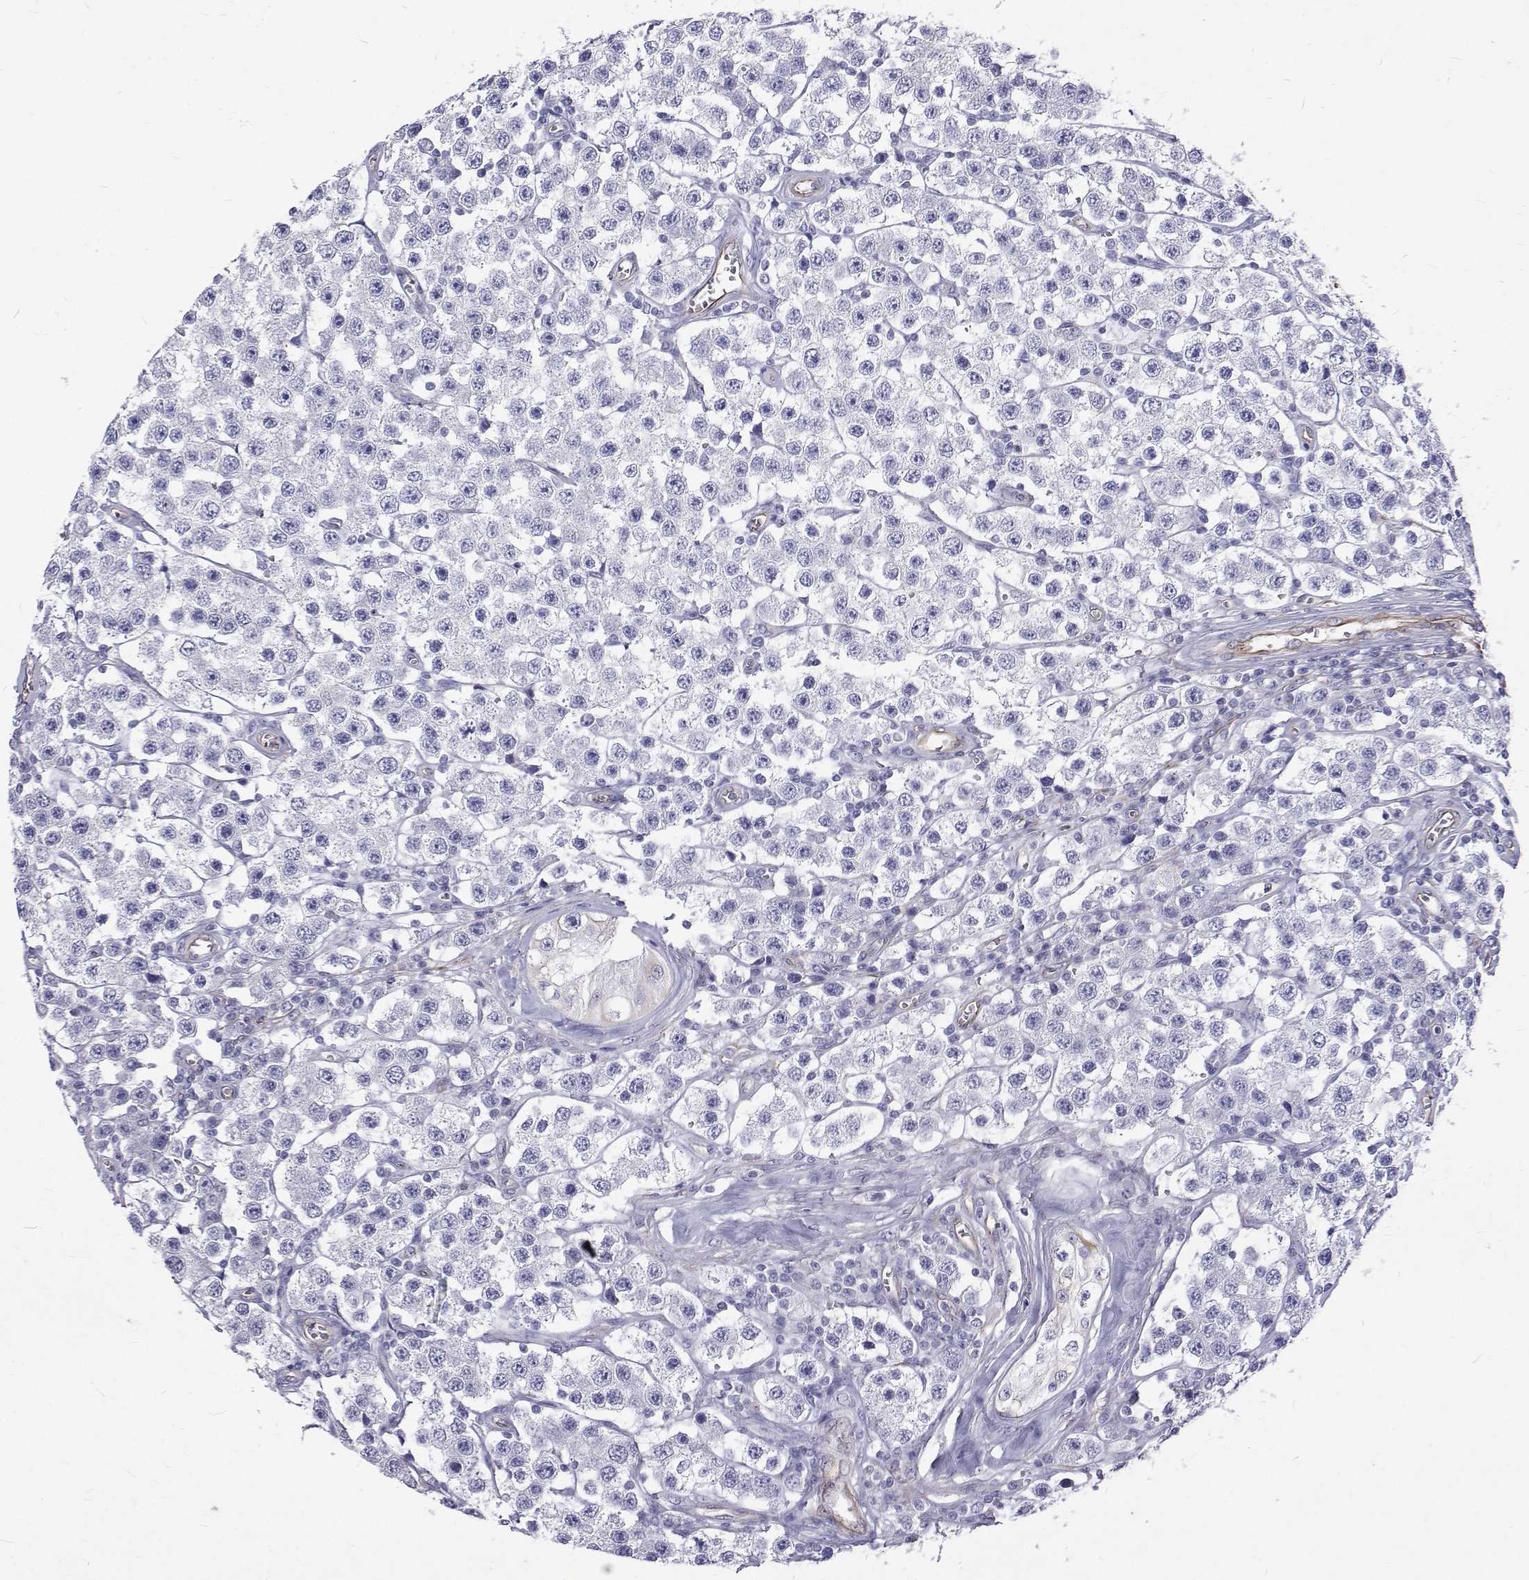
{"staining": {"intensity": "negative", "quantity": "none", "location": "none"}, "tissue": "testis cancer", "cell_type": "Tumor cells", "image_type": "cancer", "snomed": [{"axis": "morphology", "description": "Seminoma, NOS"}, {"axis": "topography", "description": "Testis"}], "caption": "Image shows no protein positivity in tumor cells of testis cancer tissue. The staining was performed using DAB (3,3'-diaminobenzidine) to visualize the protein expression in brown, while the nuclei were stained in blue with hematoxylin (Magnification: 20x).", "gene": "OPRPN", "patient": {"sex": "male", "age": 34}}